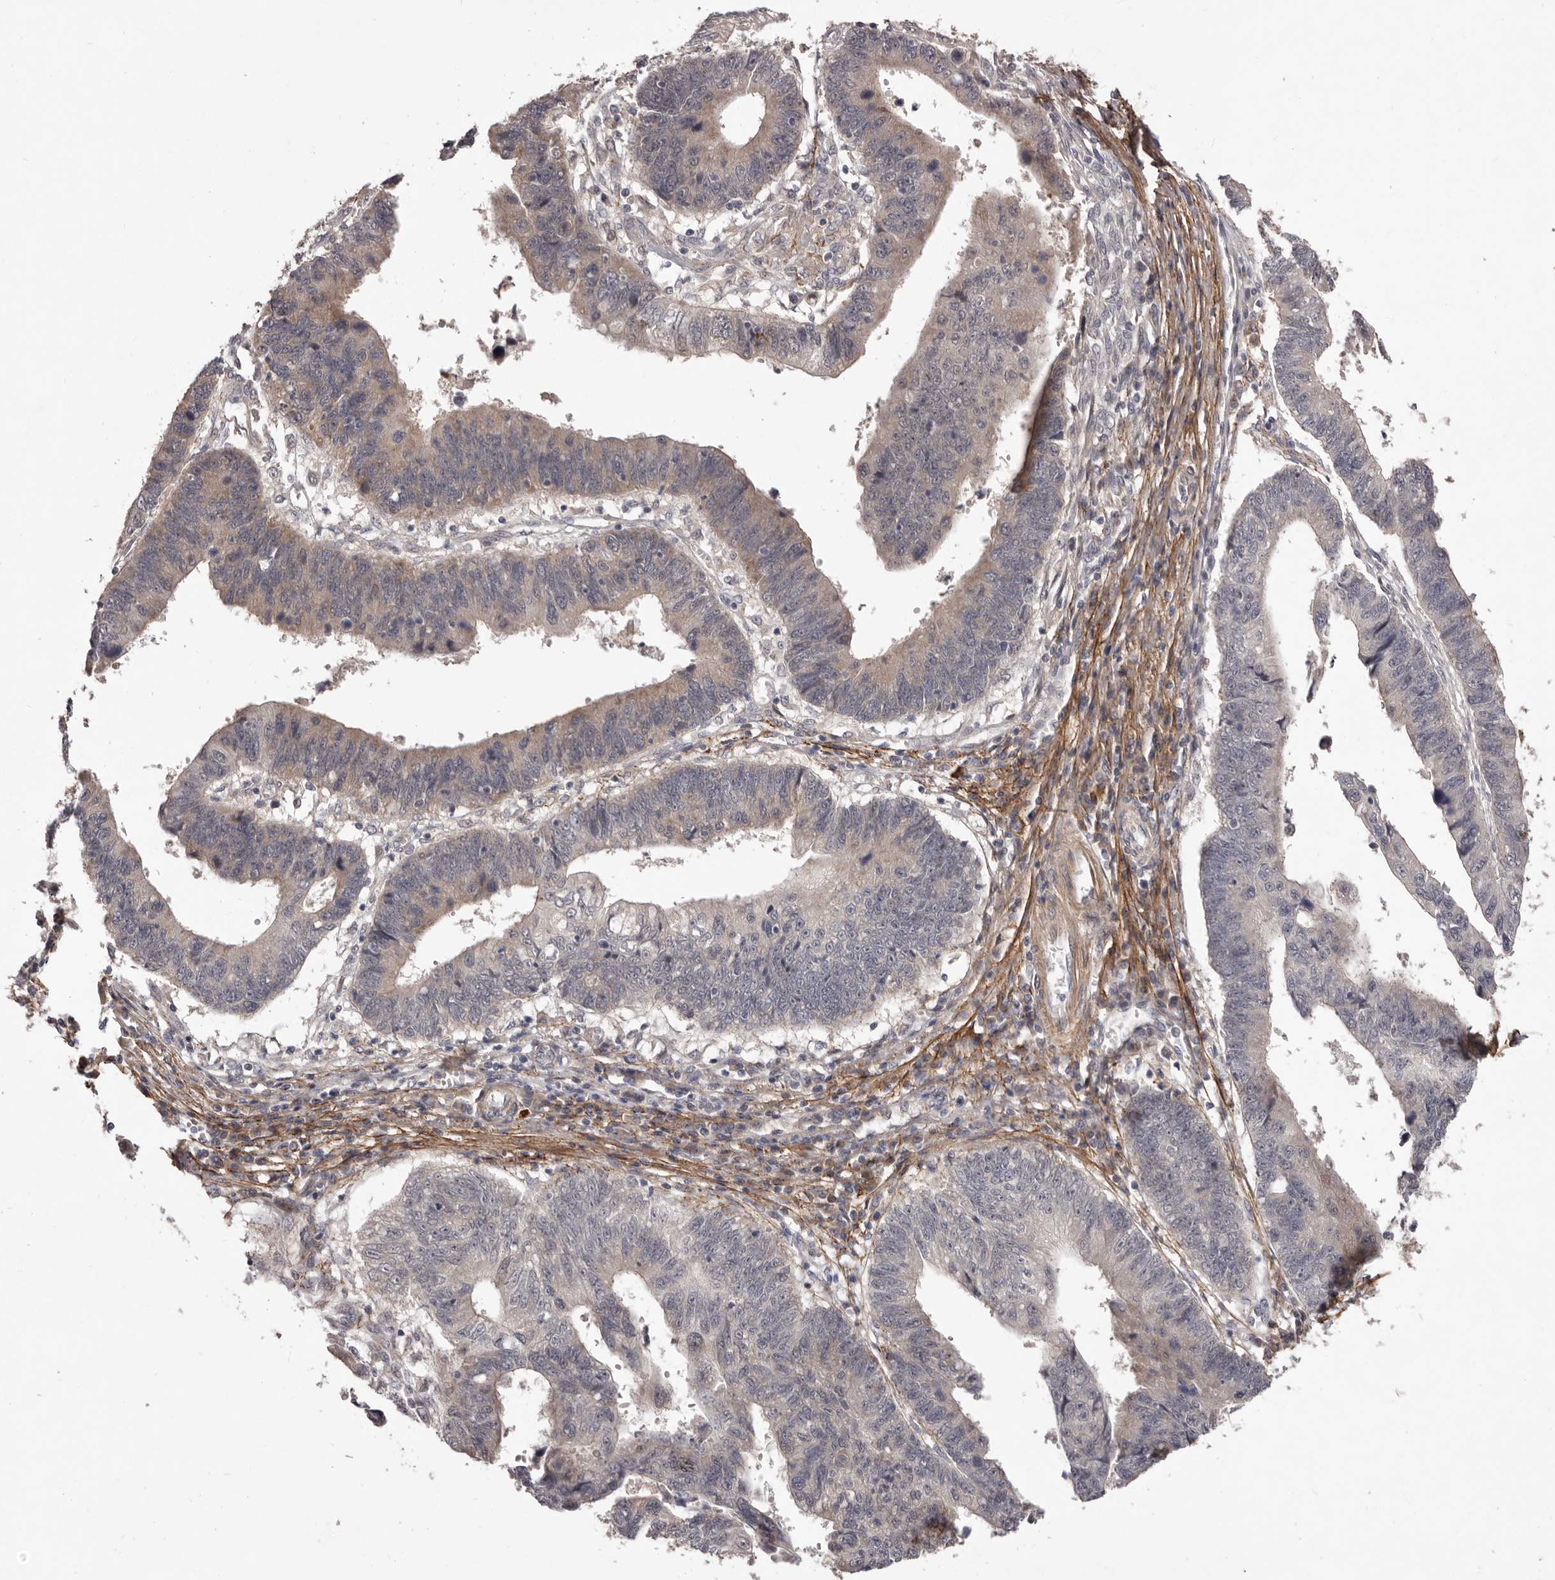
{"staining": {"intensity": "weak", "quantity": "<25%", "location": "cytoplasmic/membranous"}, "tissue": "stomach cancer", "cell_type": "Tumor cells", "image_type": "cancer", "snomed": [{"axis": "morphology", "description": "Adenocarcinoma, NOS"}, {"axis": "topography", "description": "Stomach"}], "caption": "This is an immunohistochemistry histopathology image of stomach adenocarcinoma. There is no positivity in tumor cells.", "gene": "HBS1L", "patient": {"sex": "male", "age": 59}}